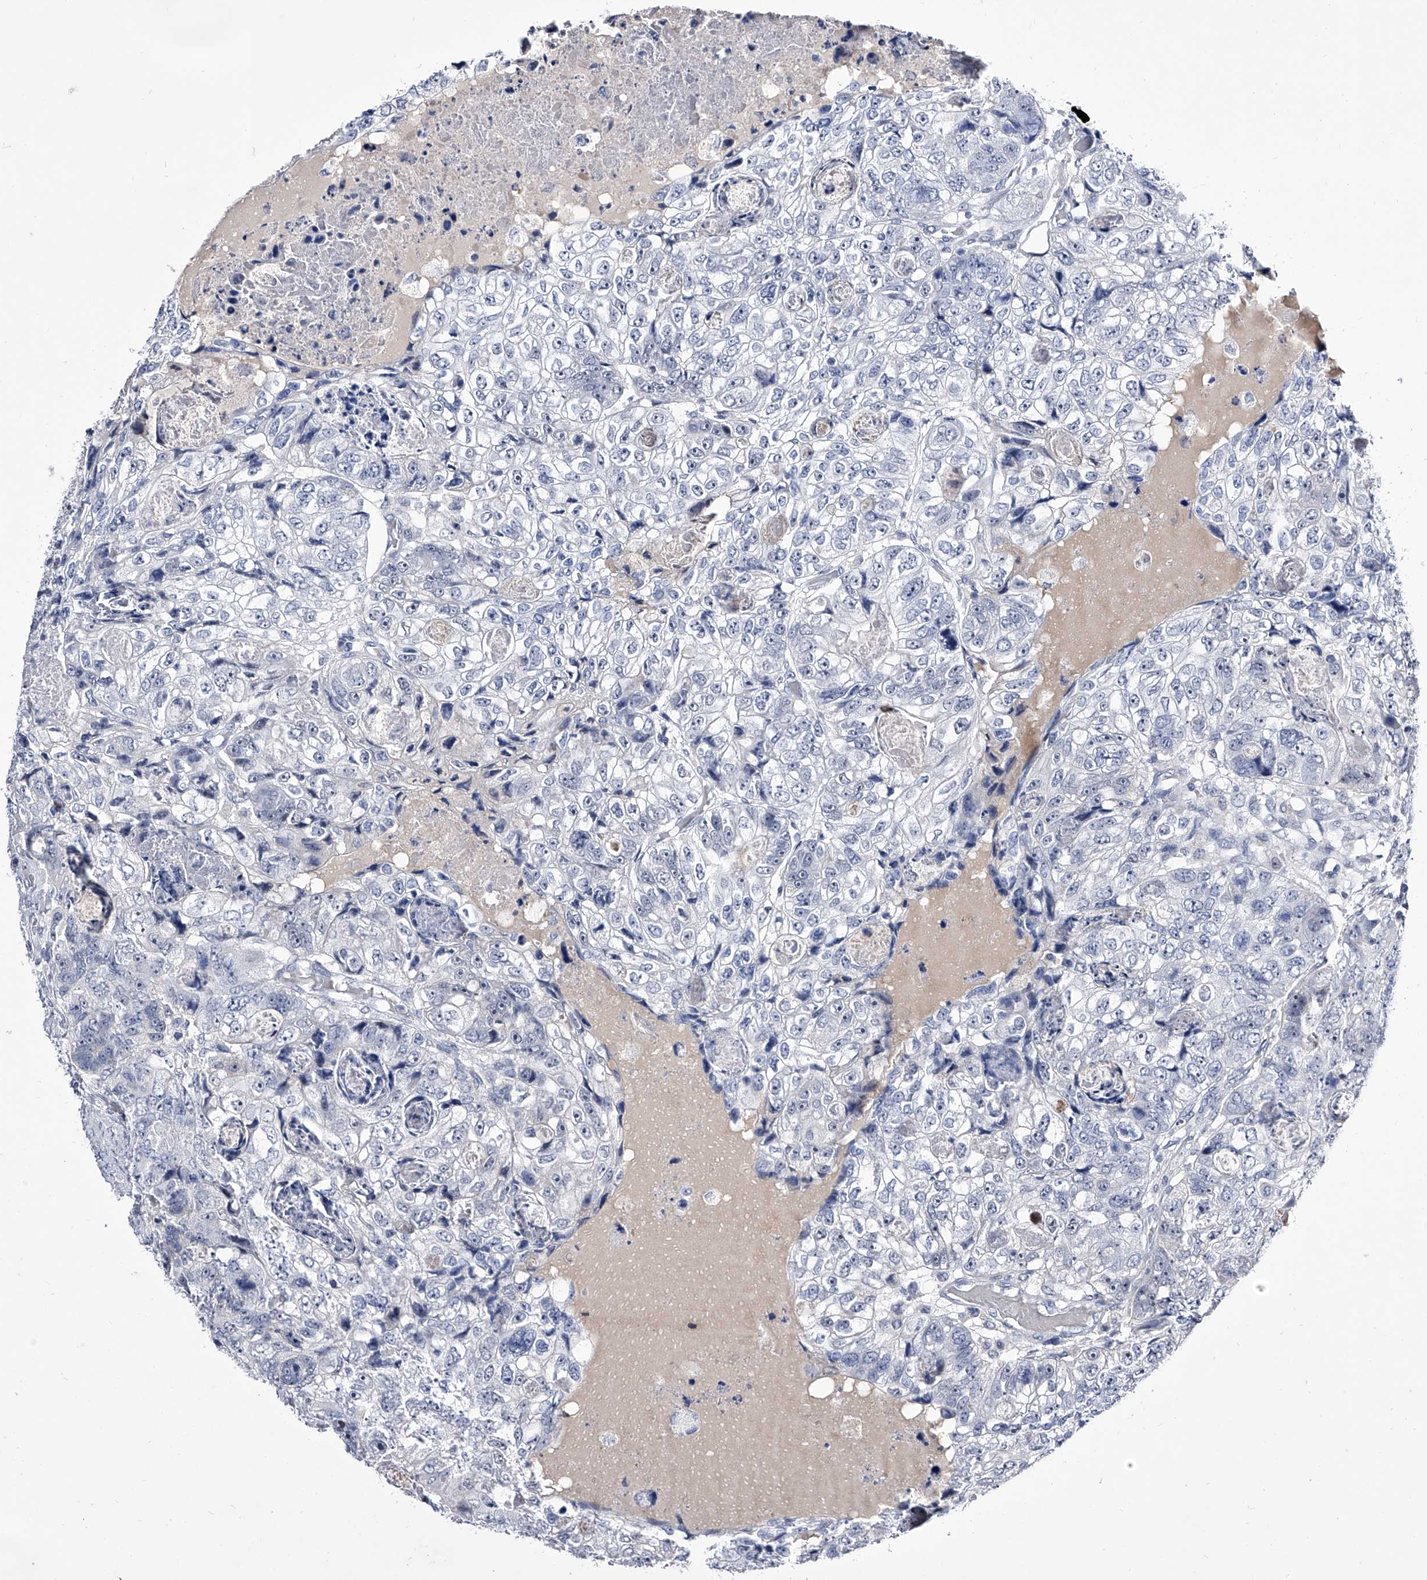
{"staining": {"intensity": "negative", "quantity": "none", "location": "none"}, "tissue": "colorectal cancer", "cell_type": "Tumor cells", "image_type": "cancer", "snomed": [{"axis": "morphology", "description": "Adenocarcinoma, NOS"}, {"axis": "topography", "description": "Rectum"}], "caption": "Tumor cells are negative for protein expression in human colorectal cancer (adenocarcinoma).", "gene": "CRISP2", "patient": {"sex": "male", "age": 59}}